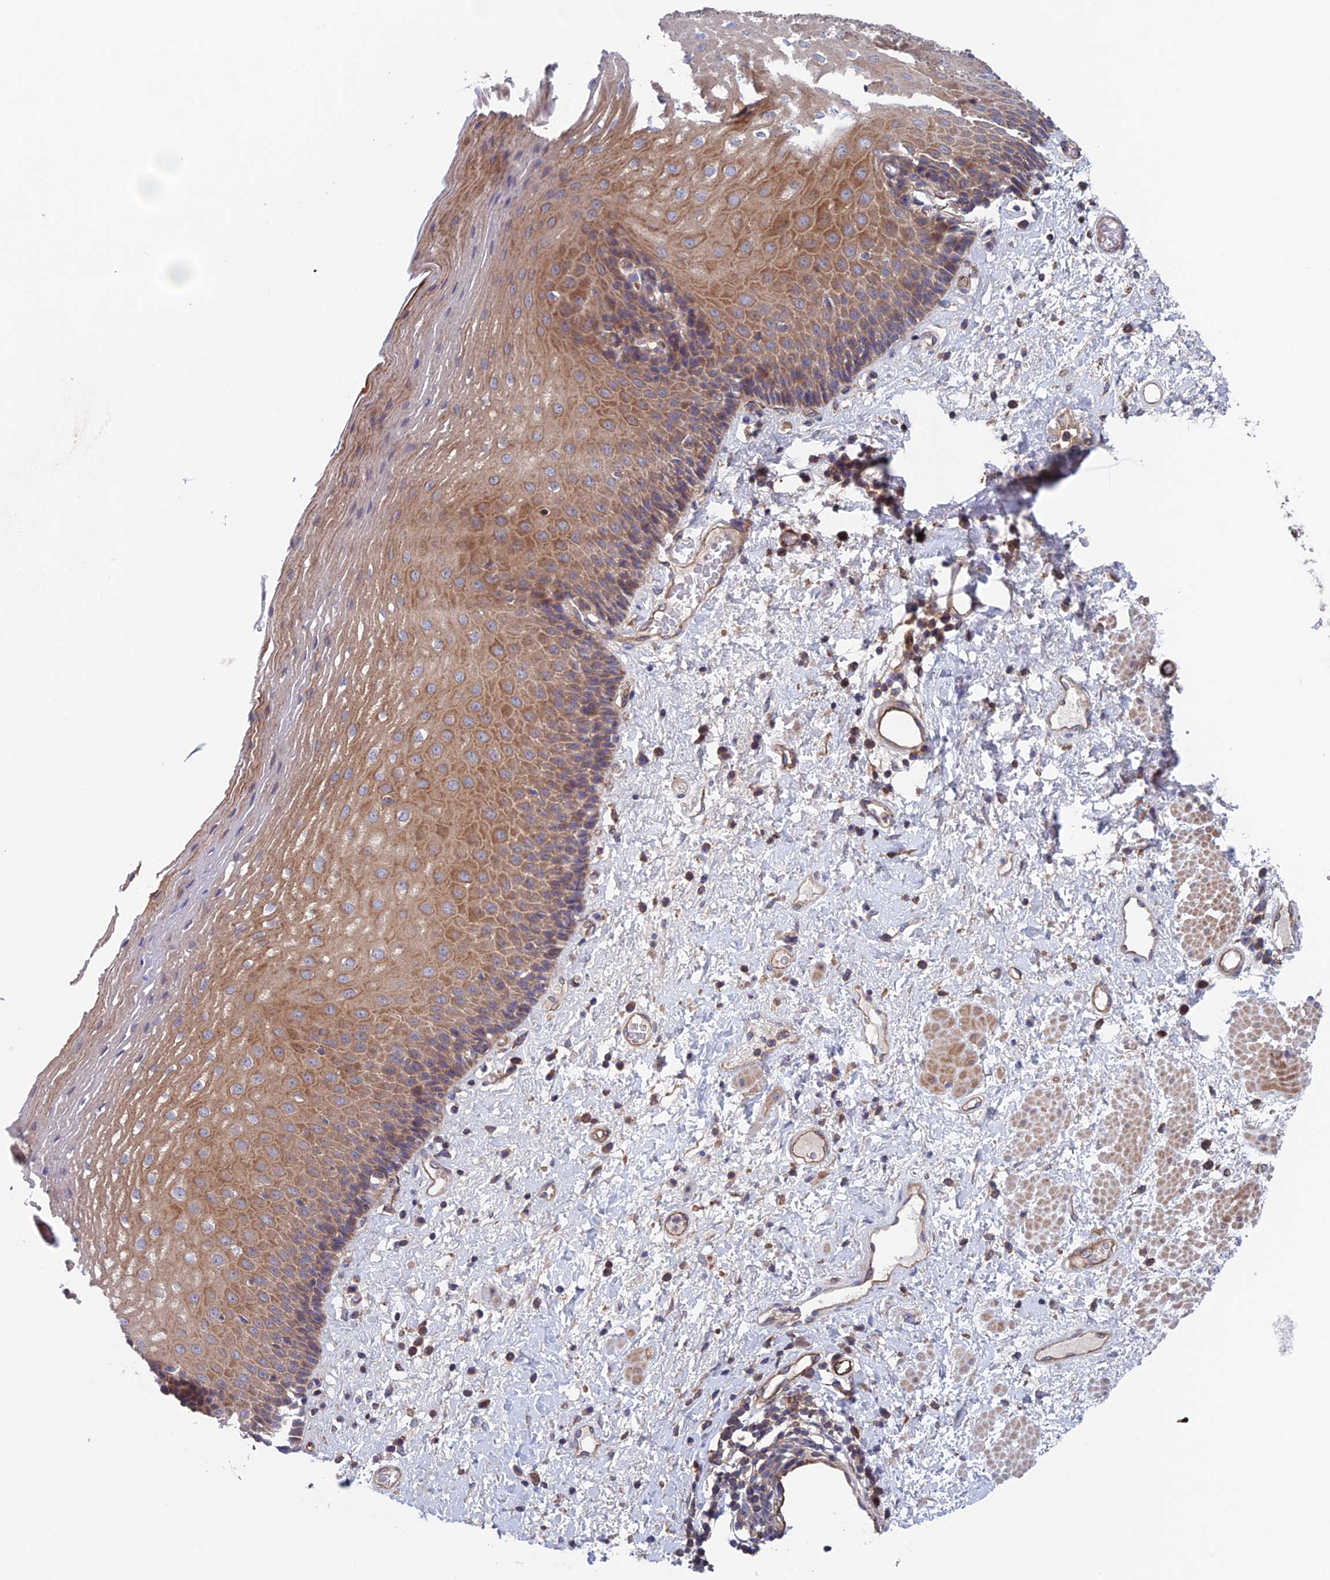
{"staining": {"intensity": "moderate", "quantity": "25%-75%", "location": "cytoplasmic/membranous"}, "tissue": "esophagus", "cell_type": "Squamous epithelial cells", "image_type": "normal", "snomed": [{"axis": "morphology", "description": "Normal tissue, NOS"}, {"axis": "morphology", "description": "Adenocarcinoma, NOS"}, {"axis": "topography", "description": "Esophagus"}], "caption": "A high-resolution image shows IHC staining of normal esophagus, which shows moderate cytoplasmic/membranous expression in approximately 25%-75% of squamous epithelial cells. The staining was performed using DAB (3,3'-diaminobenzidine), with brown indicating positive protein expression. Nuclei are stained blue with hematoxylin.", "gene": "NUDT16L1", "patient": {"sex": "male", "age": 62}}